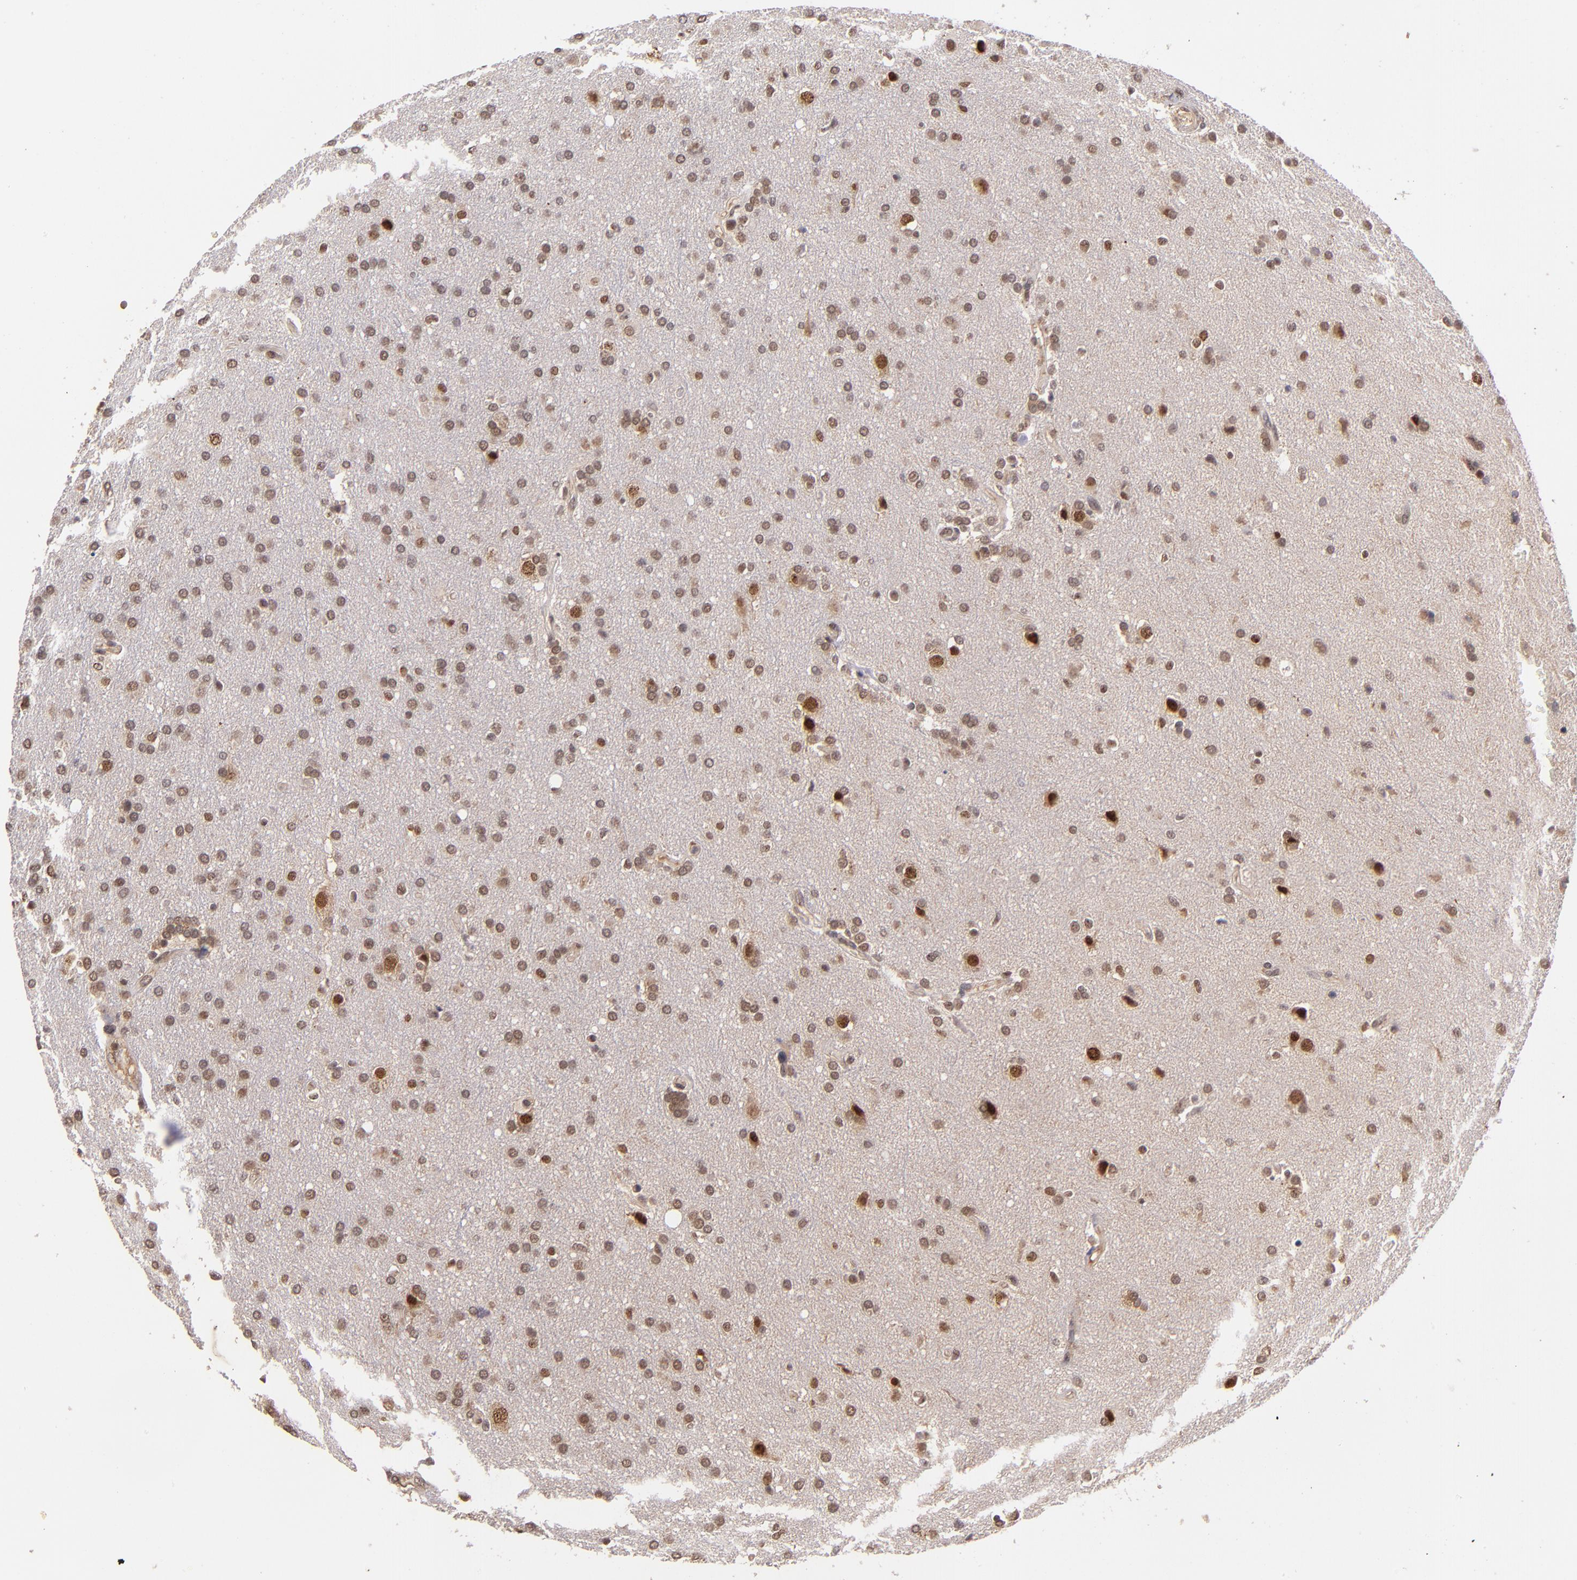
{"staining": {"intensity": "moderate", "quantity": "25%-75%", "location": "nuclear"}, "tissue": "glioma", "cell_type": "Tumor cells", "image_type": "cancer", "snomed": [{"axis": "morphology", "description": "Glioma, malignant, High grade"}, {"axis": "topography", "description": "Brain"}], "caption": "A medium amount of moderate nuclear staining is seen in about 25%-75% of tumor cells in glioma tissue. Using DAB (brown) and hematoxylin (blue) stains, captured at high magnification using brightfield microscopy.", "gene": "ABHD12B", "patient": {"sex": "male", "age": 33}}